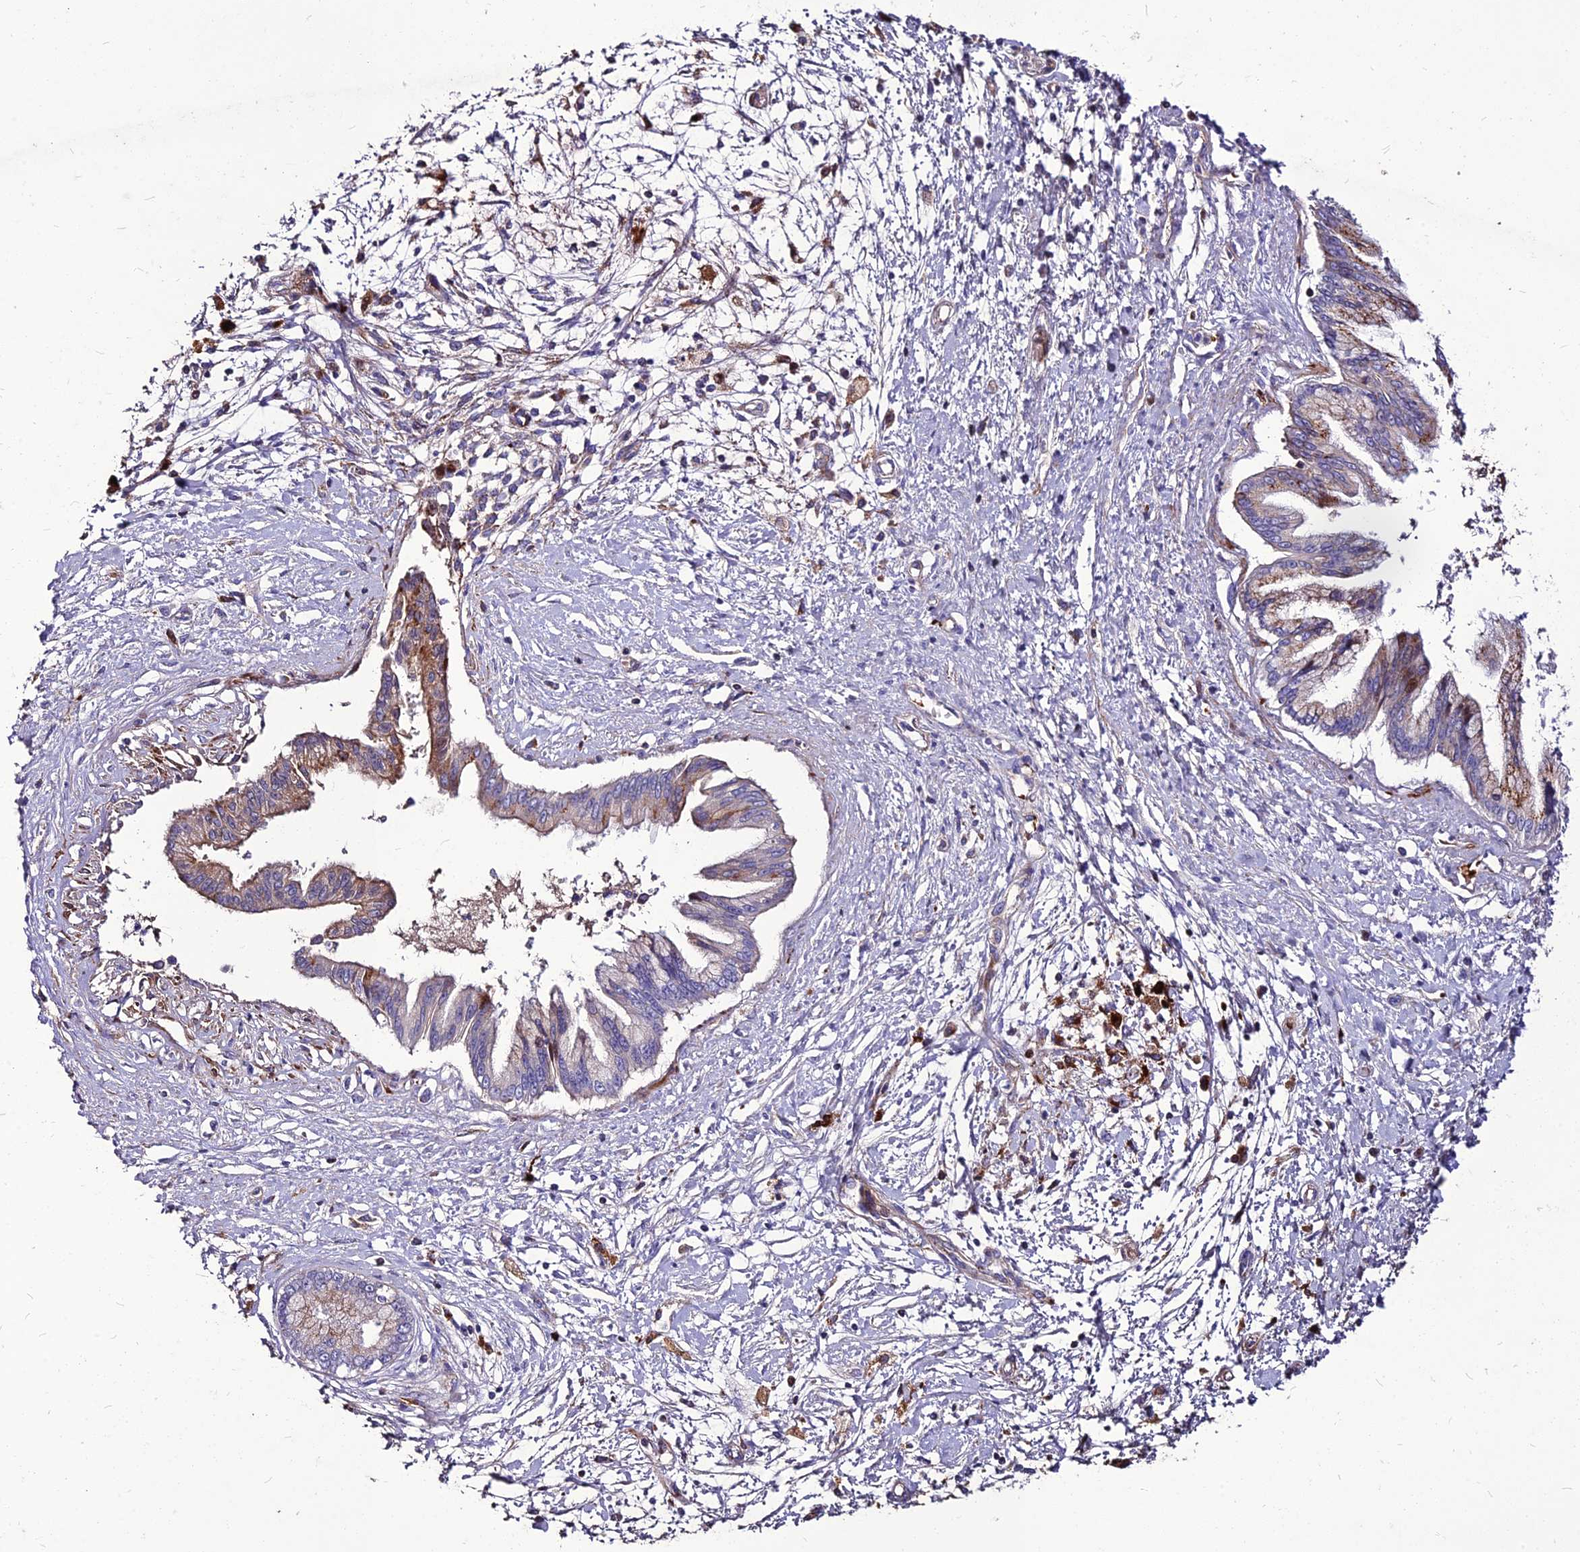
{"staining": {"intensity": "moderate", "quantity": "25%-75%", "location": "cytoplasmic/membranous"}, "tissue": "pancreatic cancer", "cell_type": "Tumor cells", "image_type": "cancer", "snomed": [{"axis": "morphology", "description": "Adenocarcinoma, NOS"}, {"axis": "topography", "description": "Pancreas"}], "caption": "This micrograph displays immunohistochemistry (IHC) staining of human pancreatic adenocarcinoma, with medium moderate cytoplasmic/membranous staining in approximately 25%-75% of tumor cells.", "gene": "RIMOC1", "patient": {"sex": "male", "age": 46}}